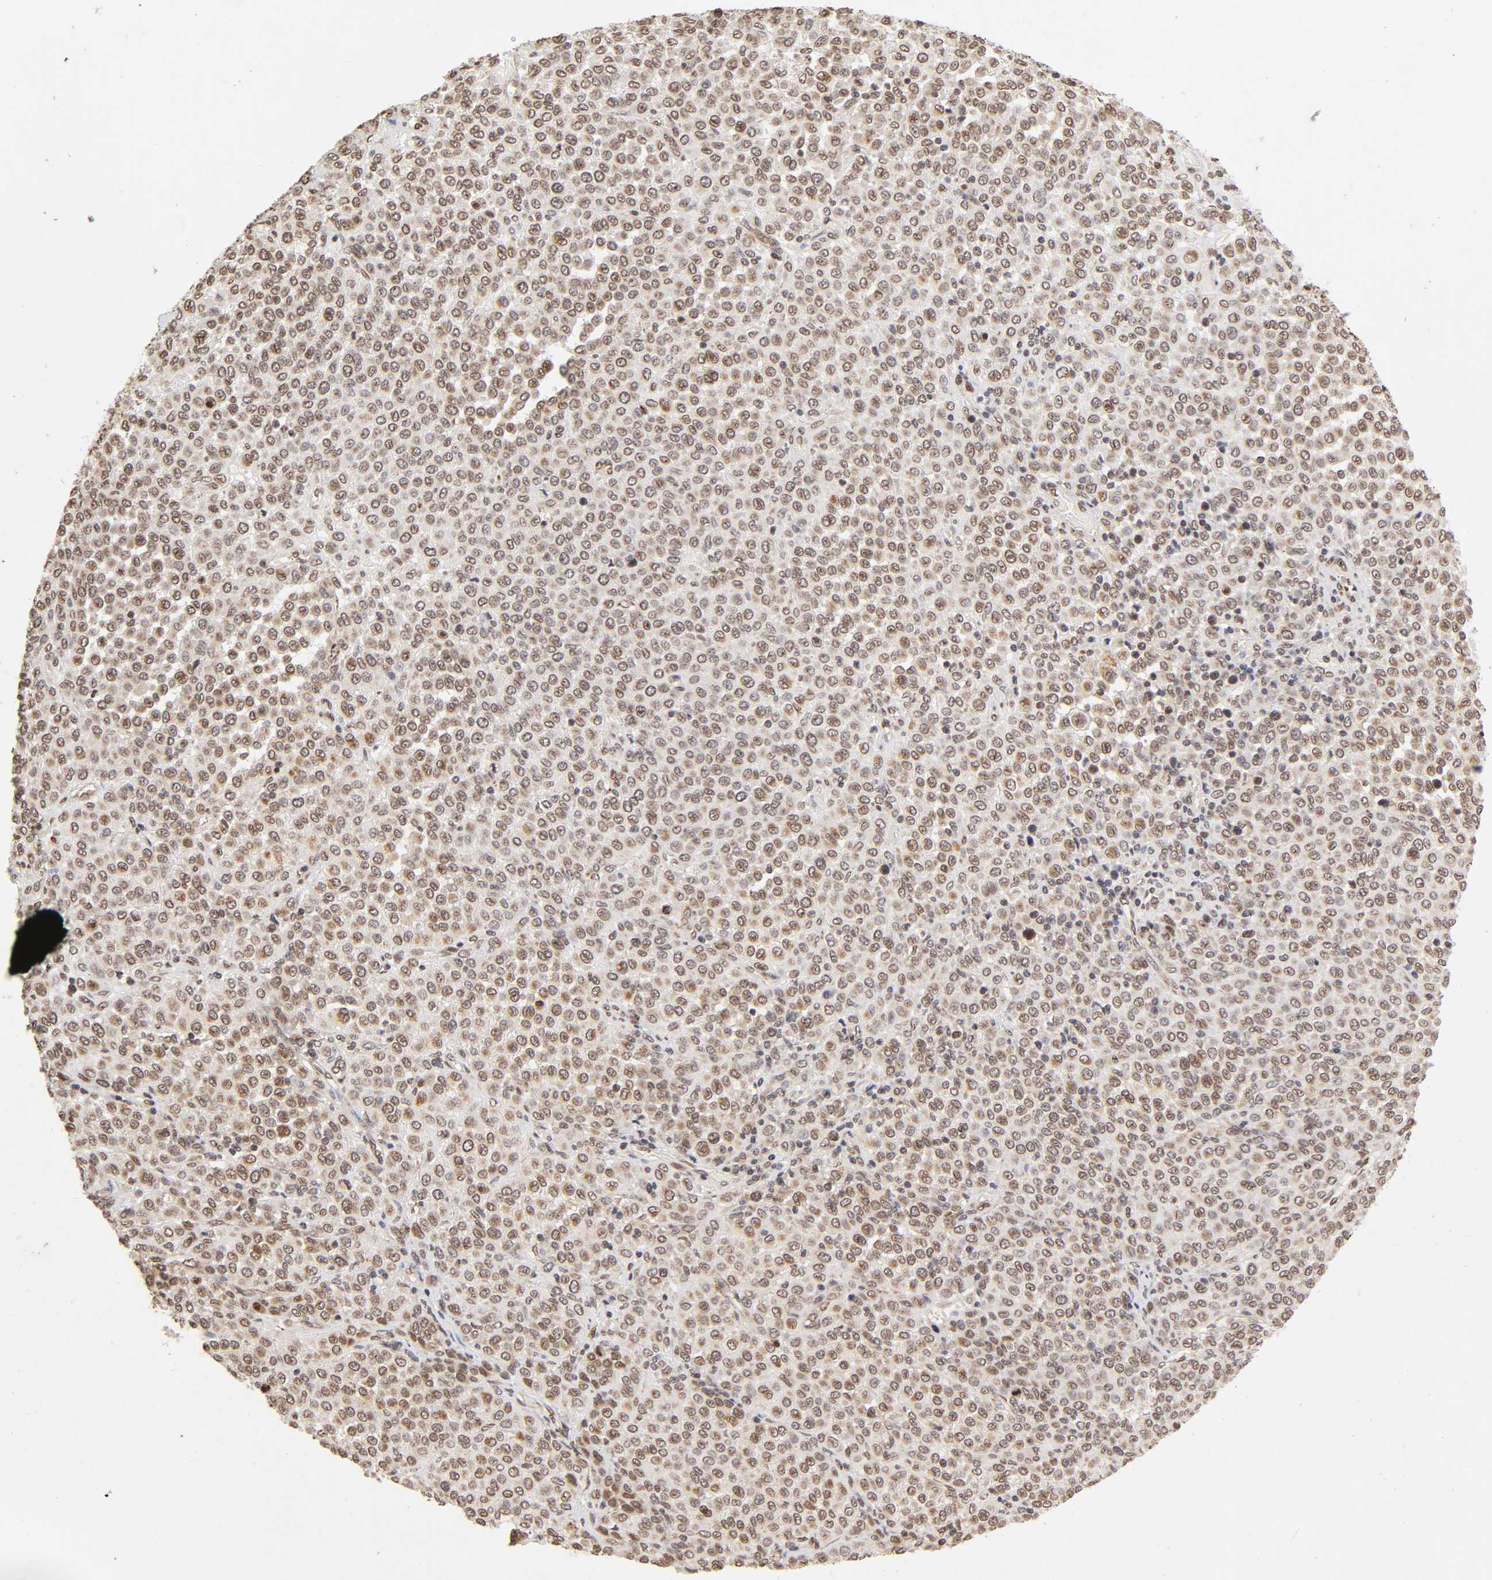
{"staining": {"intensity": "weak", "quantity": ">75%", "location": "cytoplasmic/membranous,nuclear"}, "tissue": "melanoma", "cell_type": "Tumor cells", "image_type": "cancer", "snomed": [{"axis": "morphology", "description": "Malignant melanoma, Metastatic site"}, {"axis": "topography", "description": "Pancreas"}], "caption": "Immunohistochemical staining of malignant melanoma (metastatic site) reveals low levels of weak cytoplasmic/membranous and nuclear protein staining in about >75% of tumor cells. (DAB IHC with brightfield microscopy, high magnification).", "gene": "MLLT6", "patient": {"sex": "female", "age": 30}}